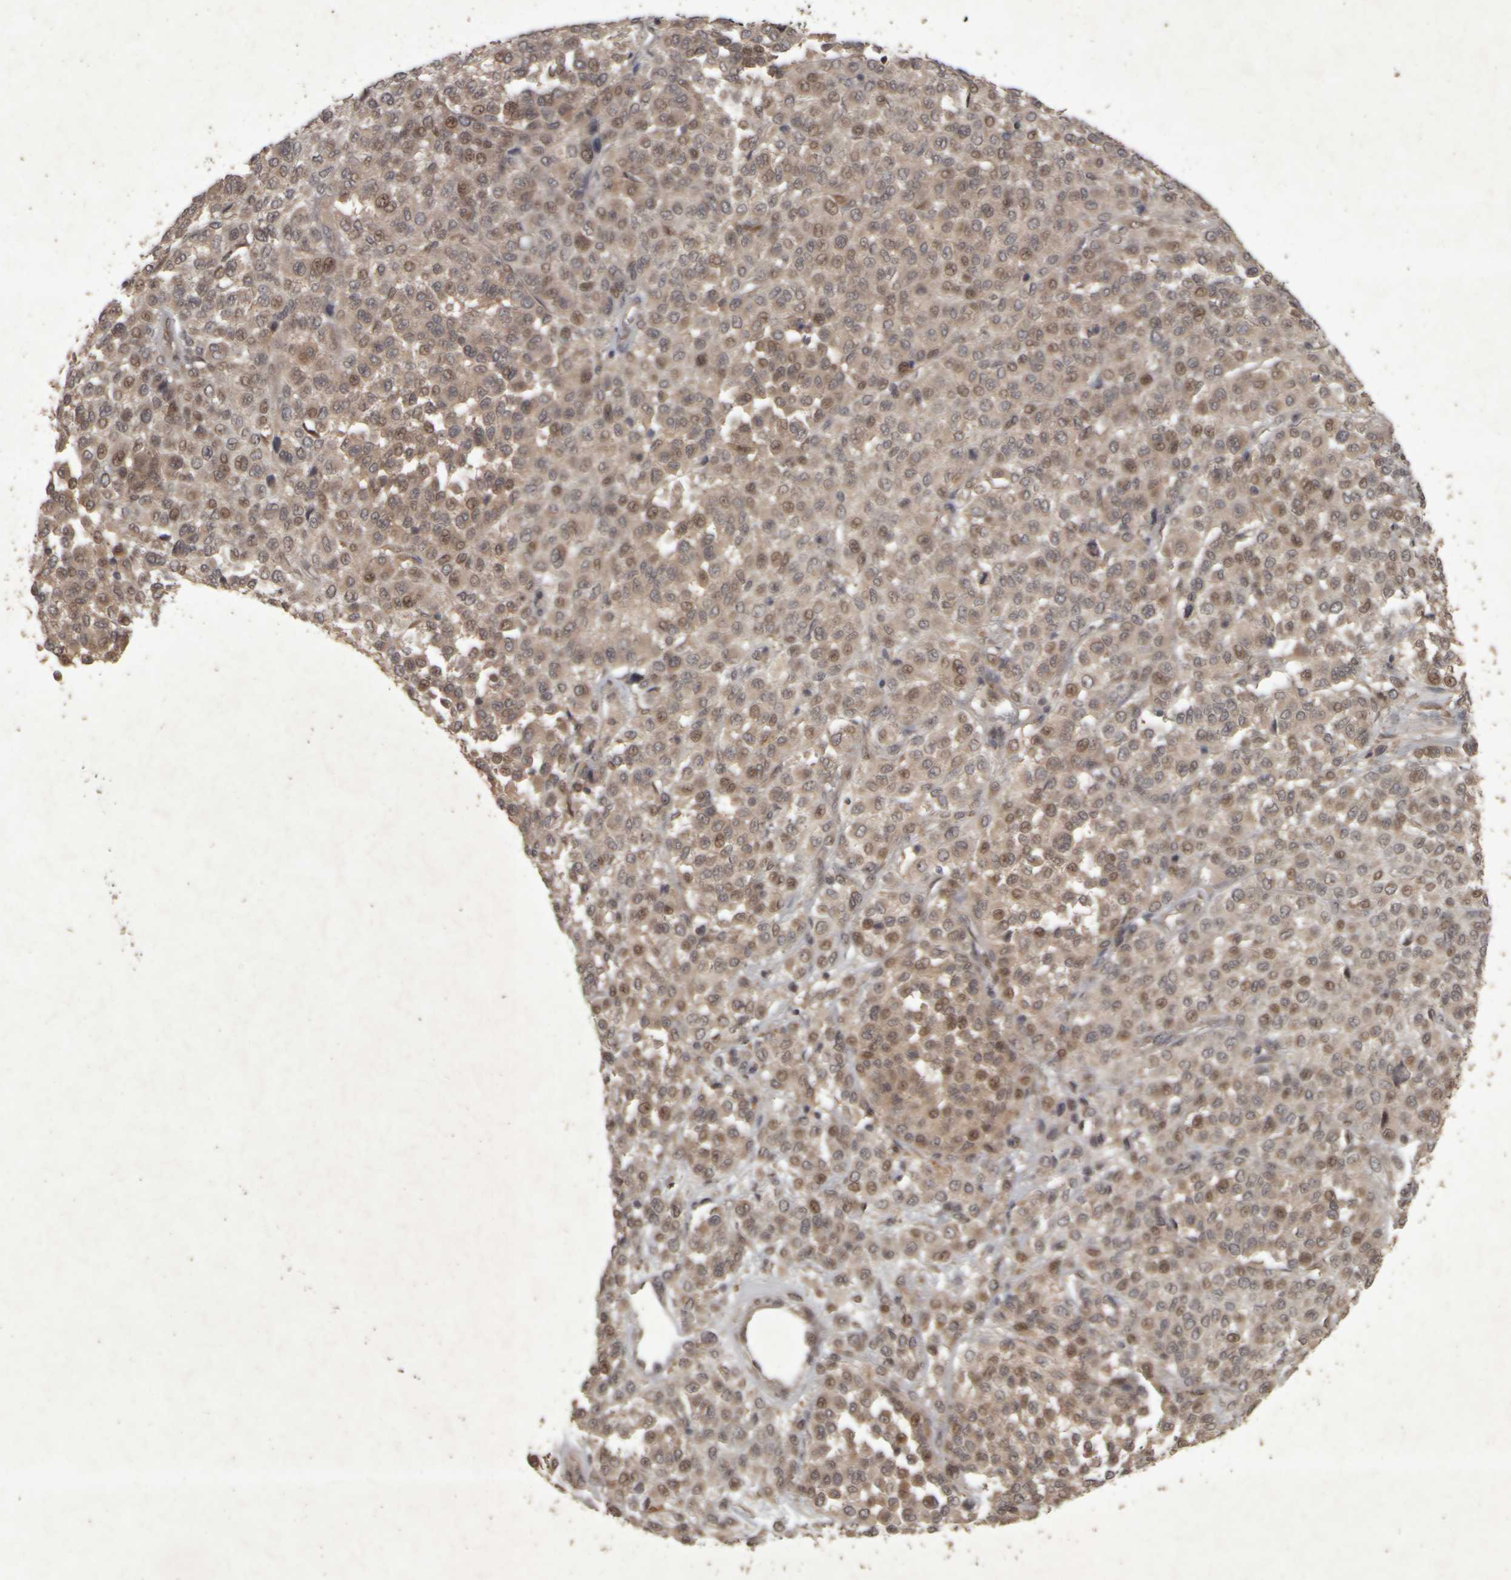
{"staining": {"intensity": "moderate", "quantity": "25%-75%", "location": "nuclear"}, "tissue": "melanoma", "cell_type": "Tumor cells", "image_type": "cancer", "snomed": [{"axis": "morphology", "description": "Malignant melanoma, Metastatic site"}, {"axis": "topography", "description": "Pancreas"}], "caption": "Immunohistochemistry of human melanoma displays medium levels of moderate nuclear staining in approximately 25%-75% of tumor cells.", "gene": "ACO1", "patient": {"sex": "female", "age": 30}}